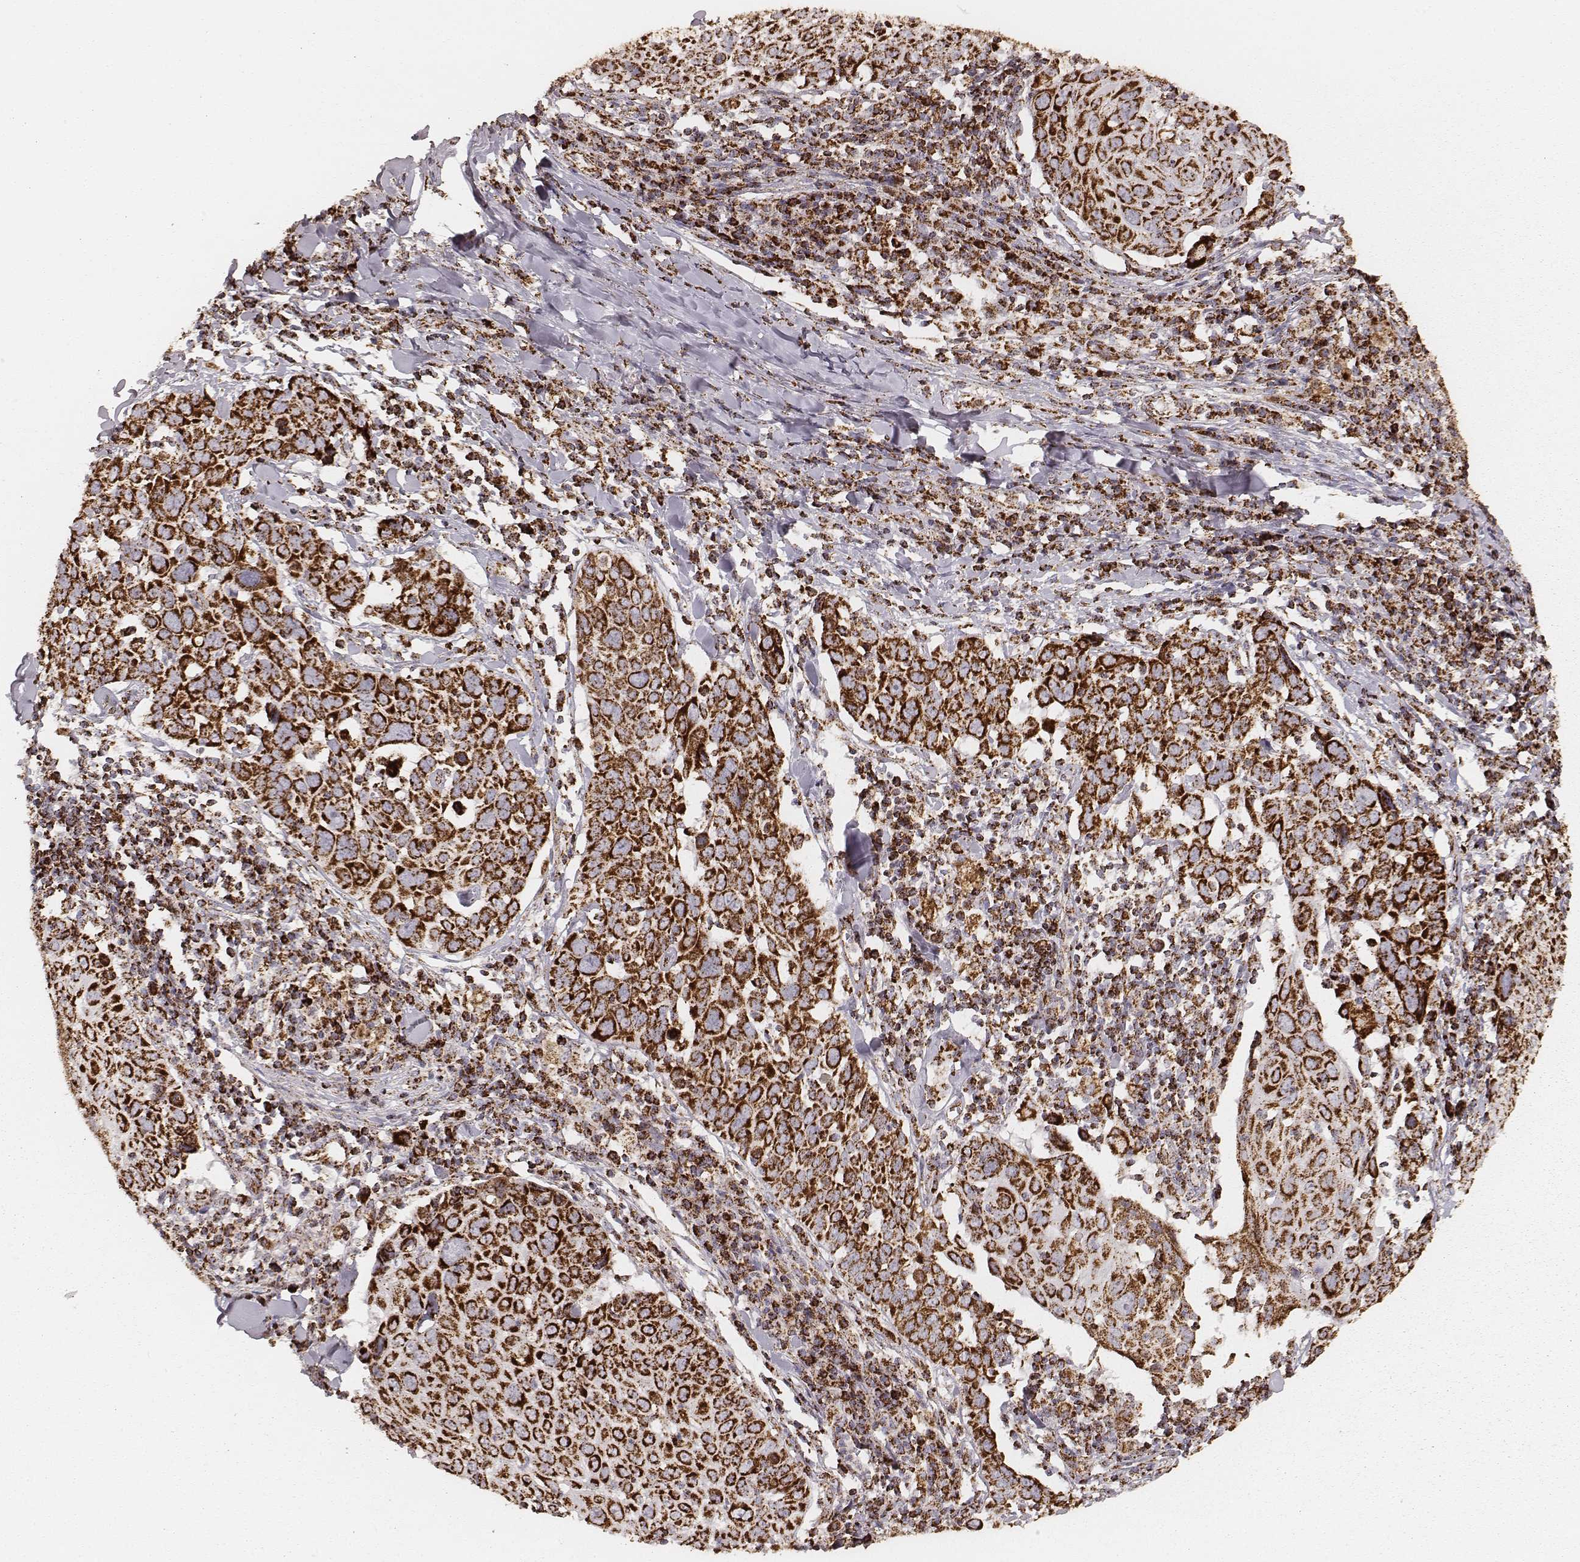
{"staining": {"intensity": "strong", "quantity": ">75%", "location": "cytoplasmic/membranous"}, "tissue": "lung cancer", "cell_type": "Tumor cells", "image_type": "cancer", "snomed": [{"axis": "morphology", "description": "Squamous cell carcinoma, NOS"}, {"axis": "topography", "description": "Lung"}], "caption": "Immunohistochemical staining of human lung squamous cell carcinoma reveals high levels of strong cytoplasmic/membranous expression in about >75% of tumor cells.", "gene": "CS", "patient": {"sex": "male", "age": 57}}